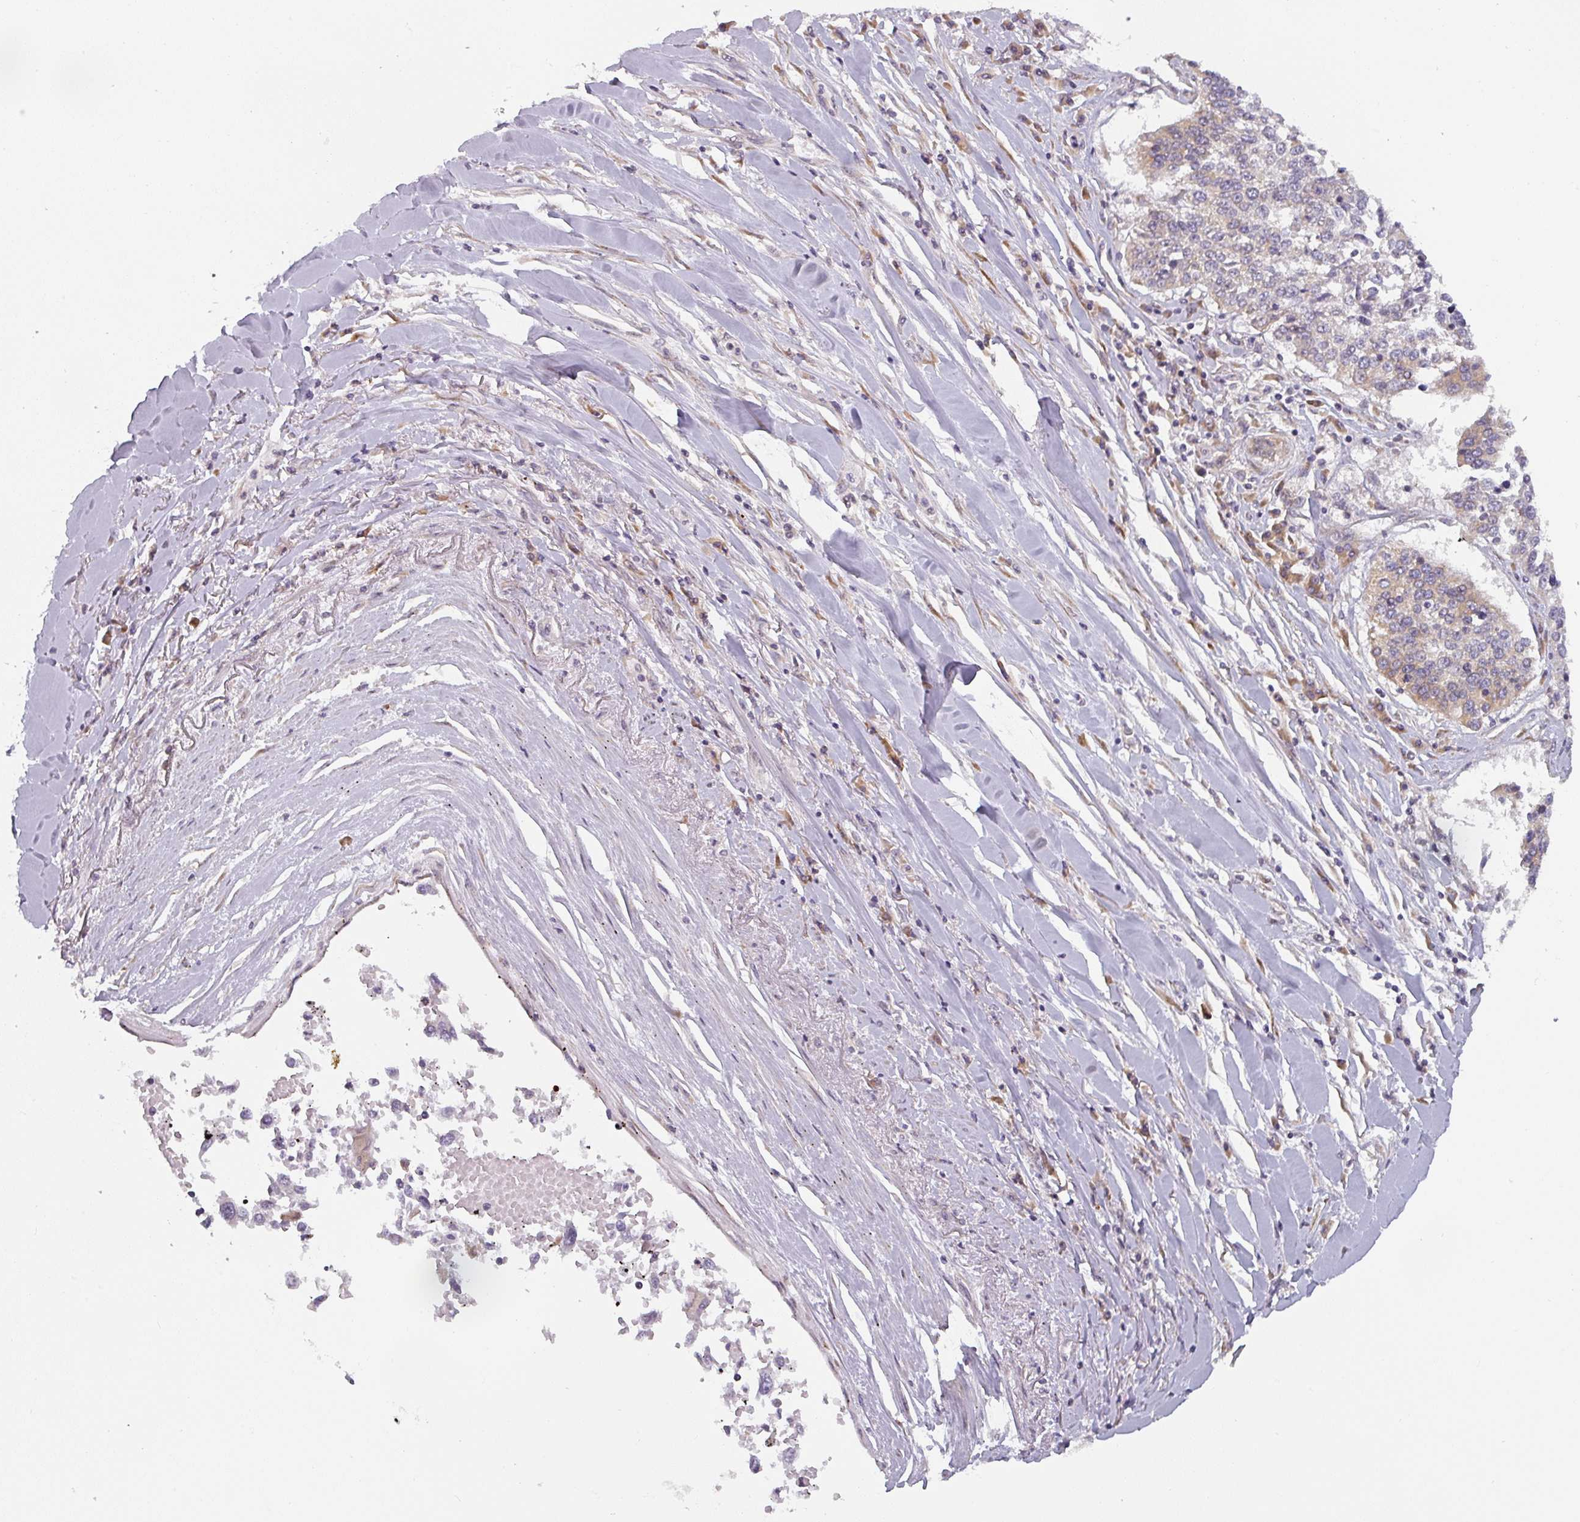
{"staining": {"intensity": "weak", "quantity": "<25%", "location": "cytoplasmic/membranous"}, "tissue": "lung cancer", "cell_type": "Tumor cells", "image_type": "cancer", "snomed": [{"axis": "morphology", "description": "Normal tissue, NOS"}, {"axis": "morphology", "description": "Squamous cell carcinoma, NOS"}, {"axis": "topography", "description": "Cartilage tissue"}, {"axis": "topography", "description": "Lung"}, {"axis": "topography", "description": "Peripheral nerve tissue"}], "caption": "Tumor cells are negative for brown protein staining in lung squamous cell carcinoma. (Brightfield microscopy of DAB (3,3'-diaminobenzidine) IHC at high magnification).", "gene": "TAPT1", "patient": {"sex": "female", "age": 49}}